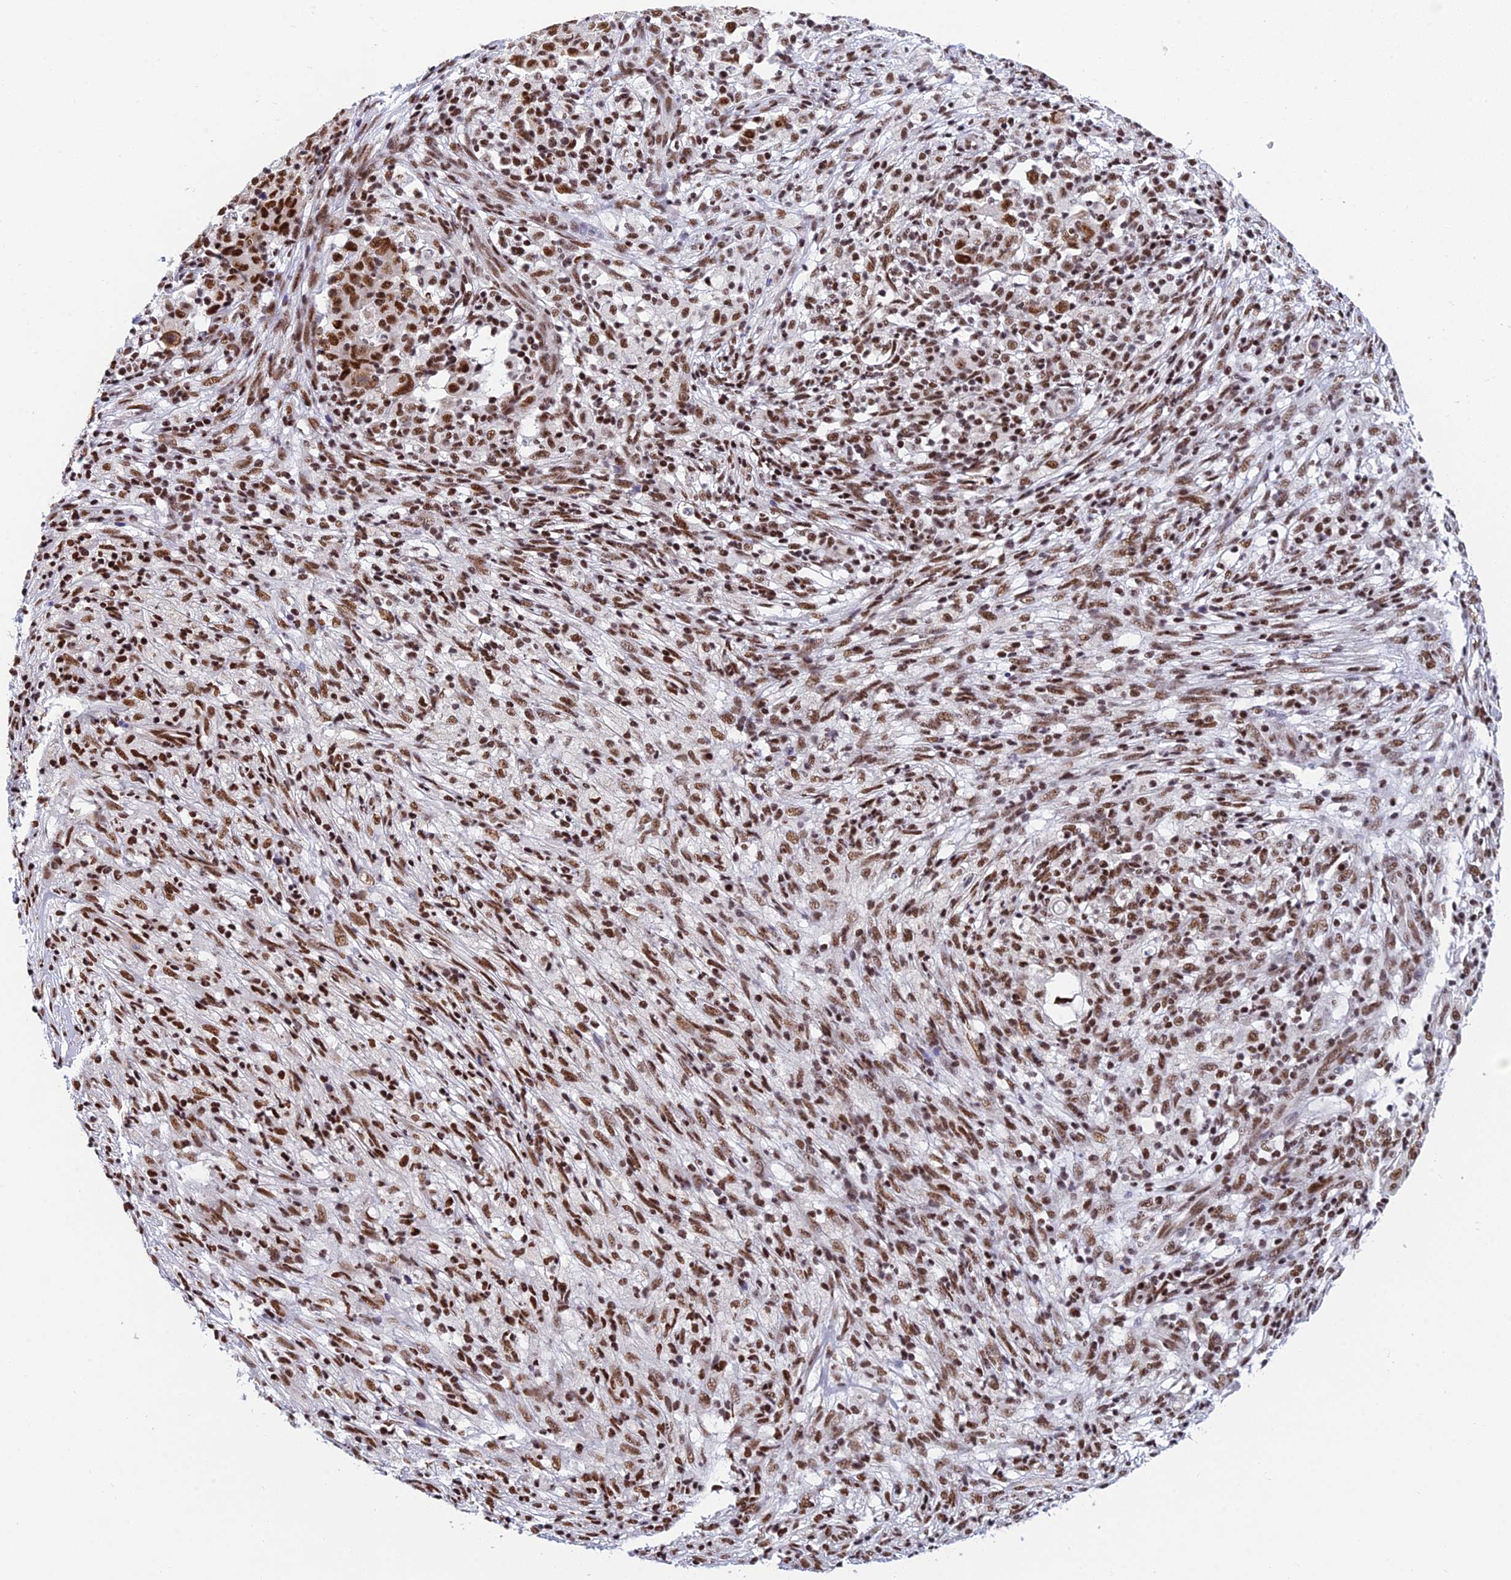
{"staining": {"intensity": "strong", "quantity": ">75%", "location": "nuclear"}, "tissue": "ovarian cancer", "cell_type": "Tumor cells", "image_type": "cancer", "snomed": [{"axis": "morphology", "description": "Carcinoma, endometroid"}, {"axis": "topography", "description": "Ovary"}], "caption": "Brown immunohistochemical staining in ovarian endometroid carcinoma demonstrates strong nuclear positivity in about >75% of tumor cells.", "gene": "USP22", "patient": {"sex": "female", "age": 42}}